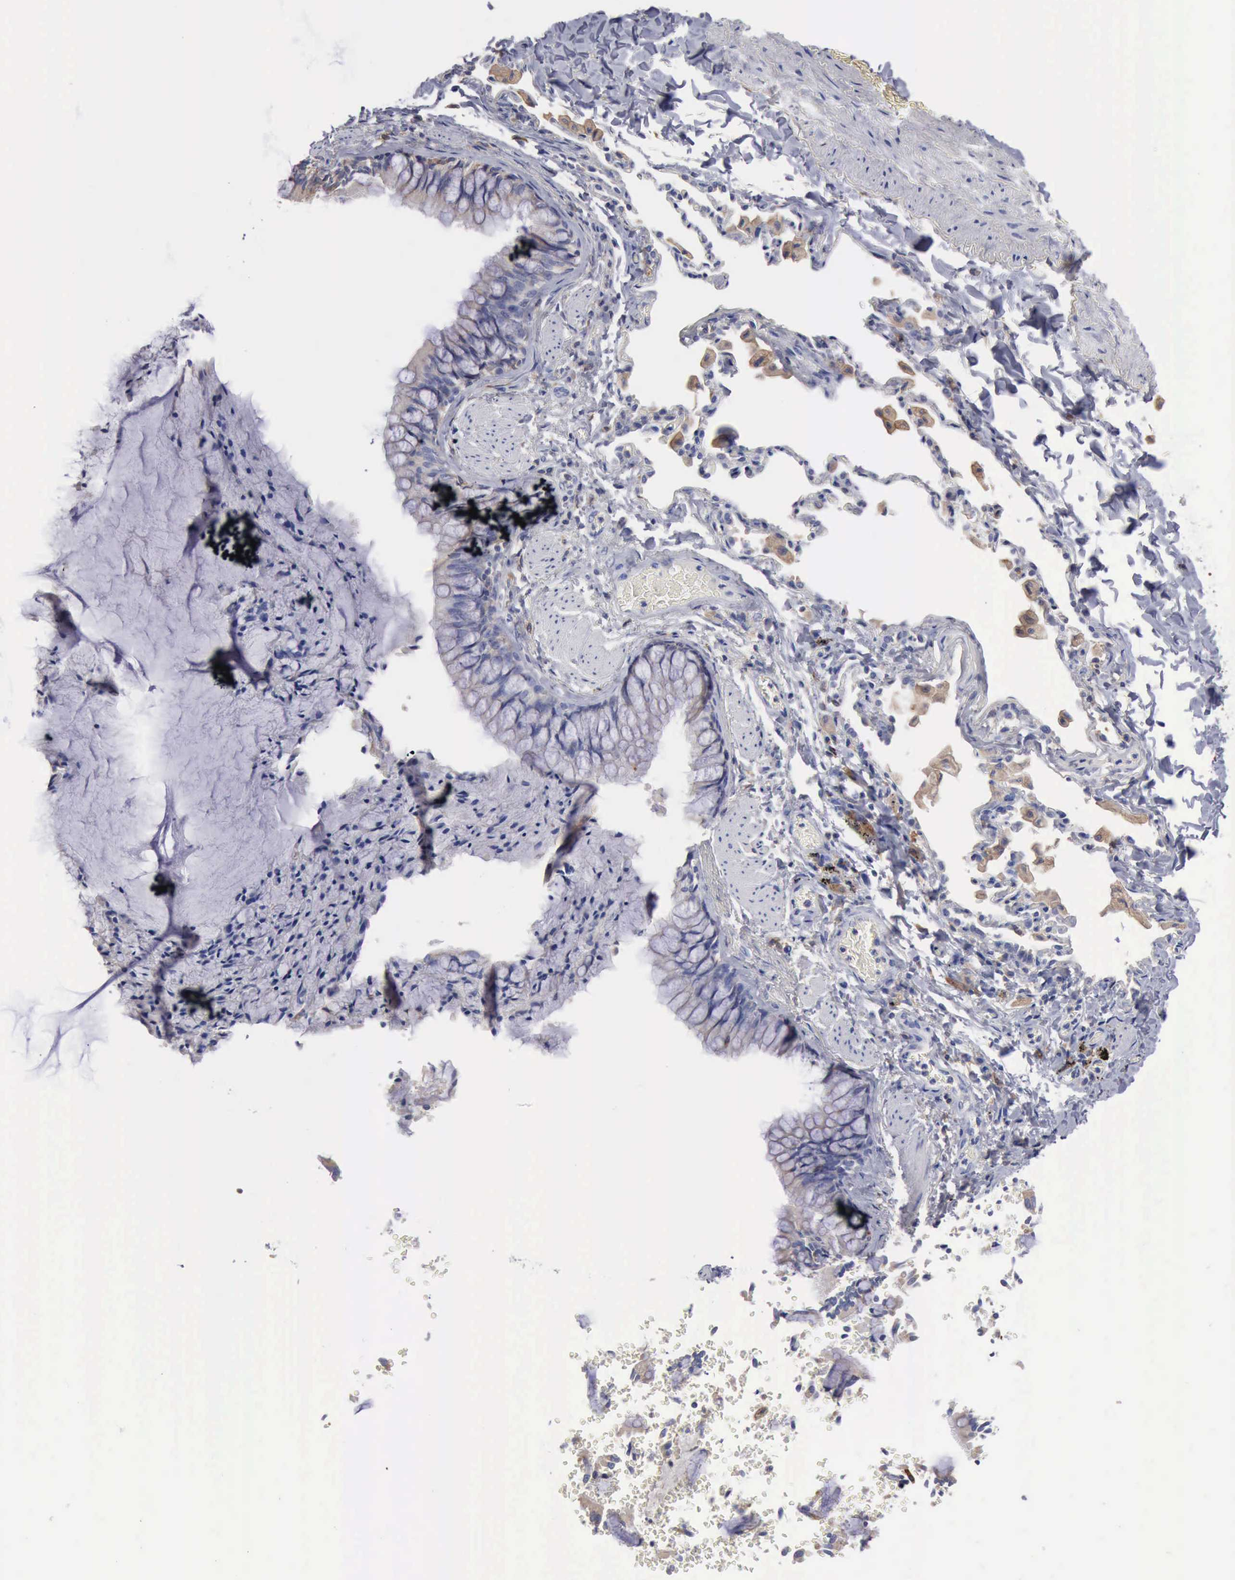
{"staining": {"intensity": "negative", "quantity": "none", "location": "none"}, "tissue": "bronchus", "cell_type": "Respiratory epithelial cells", "image_type": "normal", "snomed": [{"axis": "morphology", "description": "Normal tissue, NOS"}, {"axis": "topography", "description": "Lung"}], "caption": "Protein analysis of unremarkable bronchus shows no significant positivity in respiratory epithelial cells.", "gene": "PTGS2", "patient": {"sex": "male", "age": 54}}